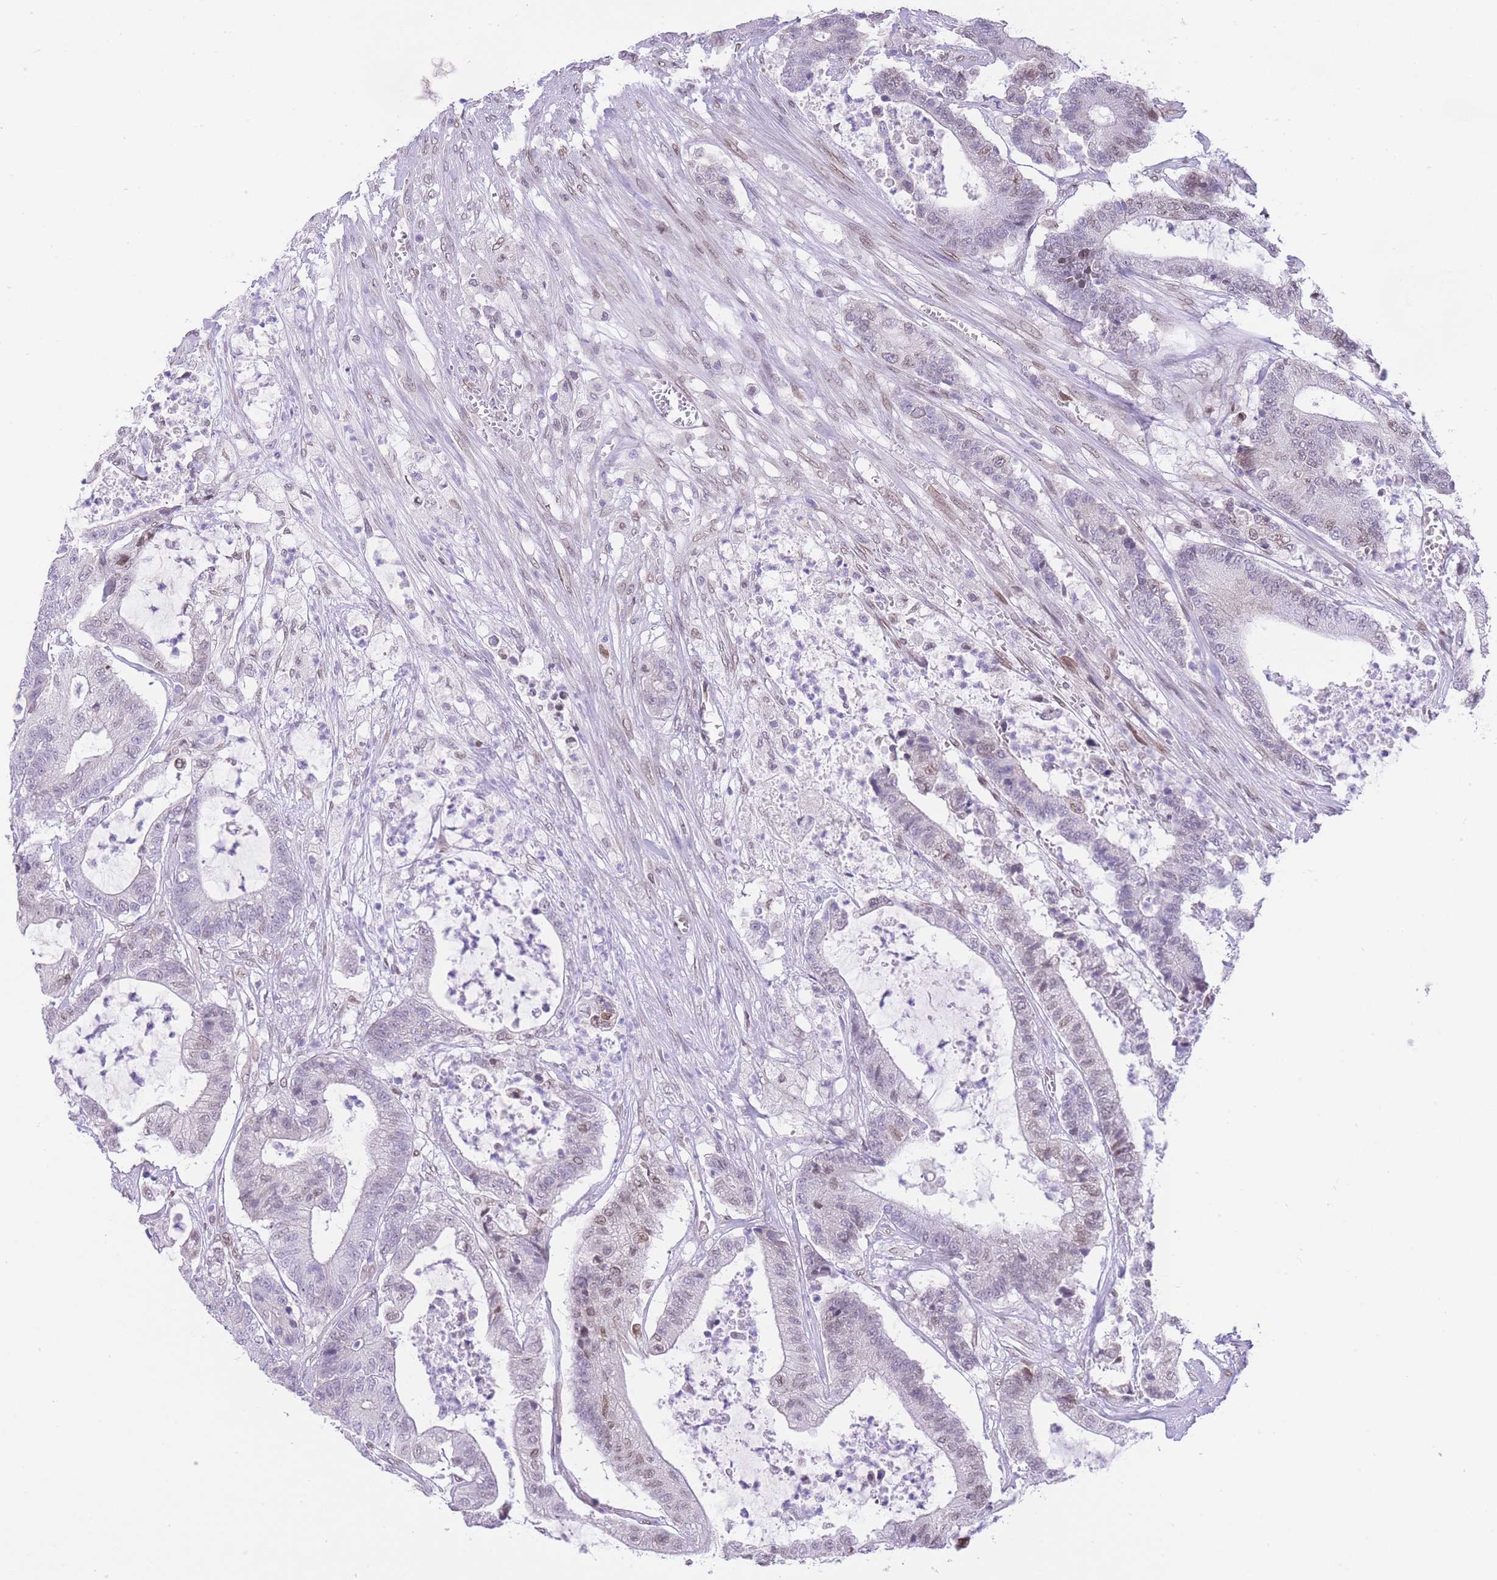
{"staining": {"intensity": "weak", "quantity": "<25%", "location": "nuclear"}, "tissue": "colorectal cancer", "cell_type": "Tumor cells", "image_type": "cancer", "snomed": [{"axis": "morphology", "description": "Adenocarcinoma, NOS"}, {"axis": "topography", "description": "Colon"}], "caption": "A histopathology image of human colorectal adenocarcinoma is negative for staining in tumor cells.", "gene": "OR10AD1", "patient": {"sex": "female", "age": 84}}